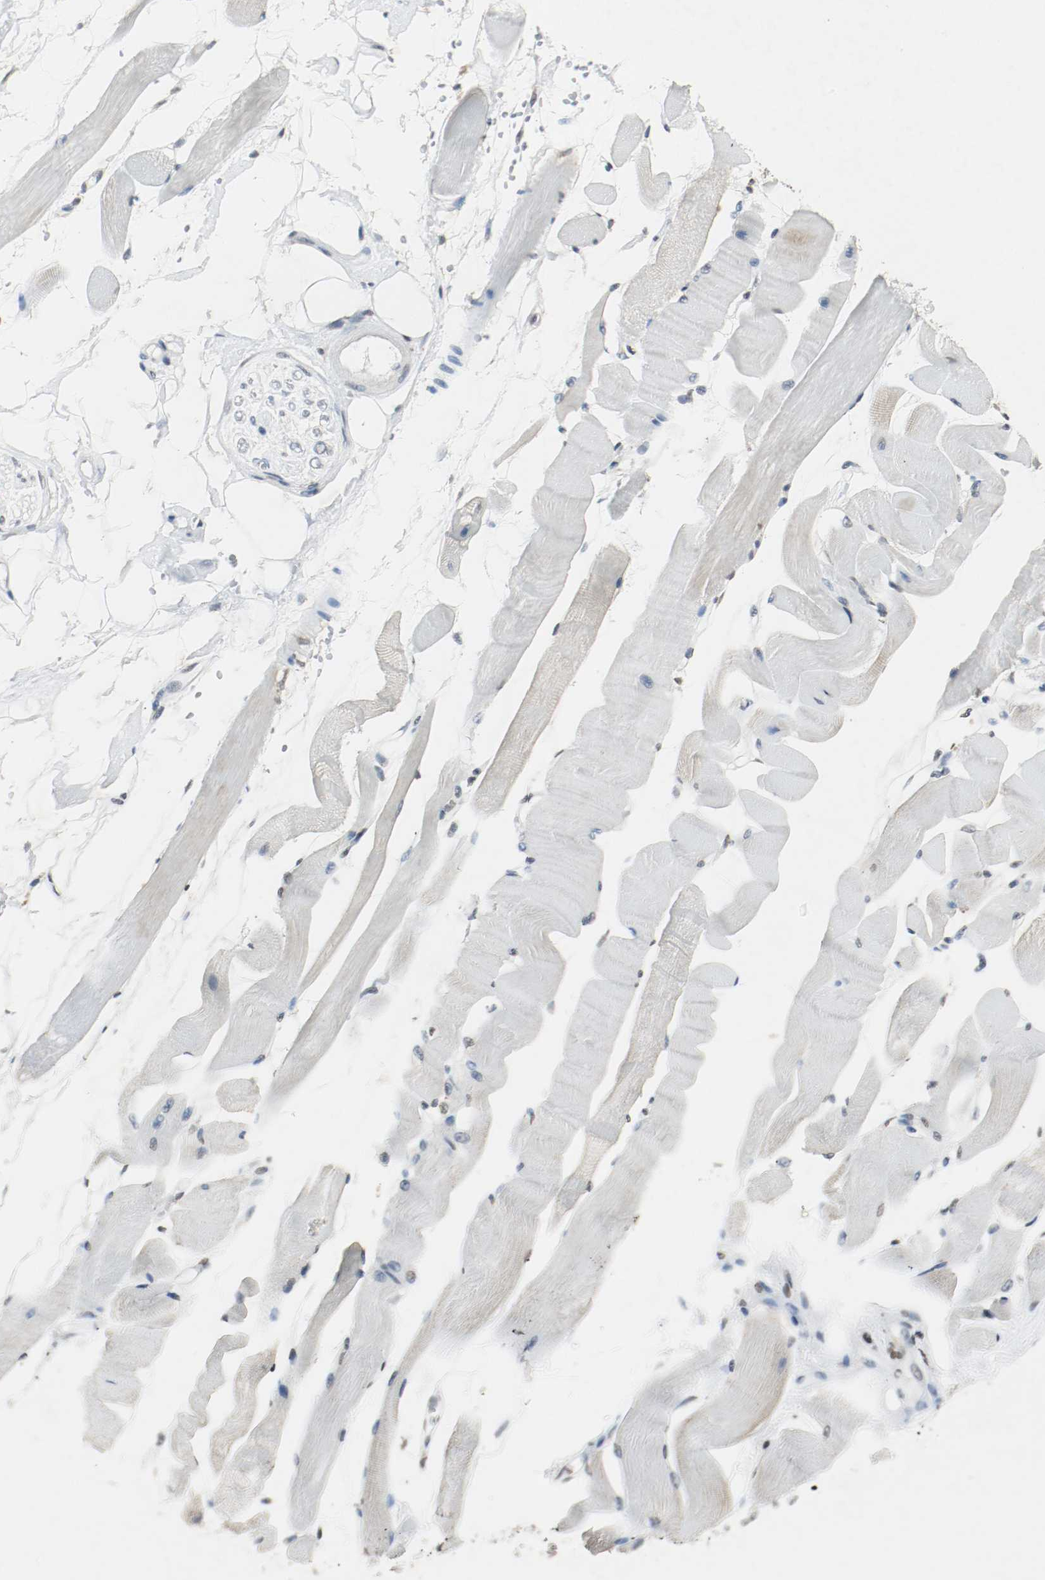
{"staining": {"intensity": "negative", "quantity": "none", "location": "none"}, "tissue": "skeletal muscle", "cell_type": "Myocytes", "image_type": "normal", "snomed": [{"axis": "morphology", "description": "Normal tissue, NOS"}, {"axis": "topography", "description": "Skeletal muscle"}, {"axis": "topography", "description": "Peripheral nerve tissue"}], "caption": "Human skeletal muscle stained for a protein using immunohistochemistry (IHC) reveals no staining in myocytes.", "gene": "DNMT1", "patient": {"sex": "female", "age": 84}}